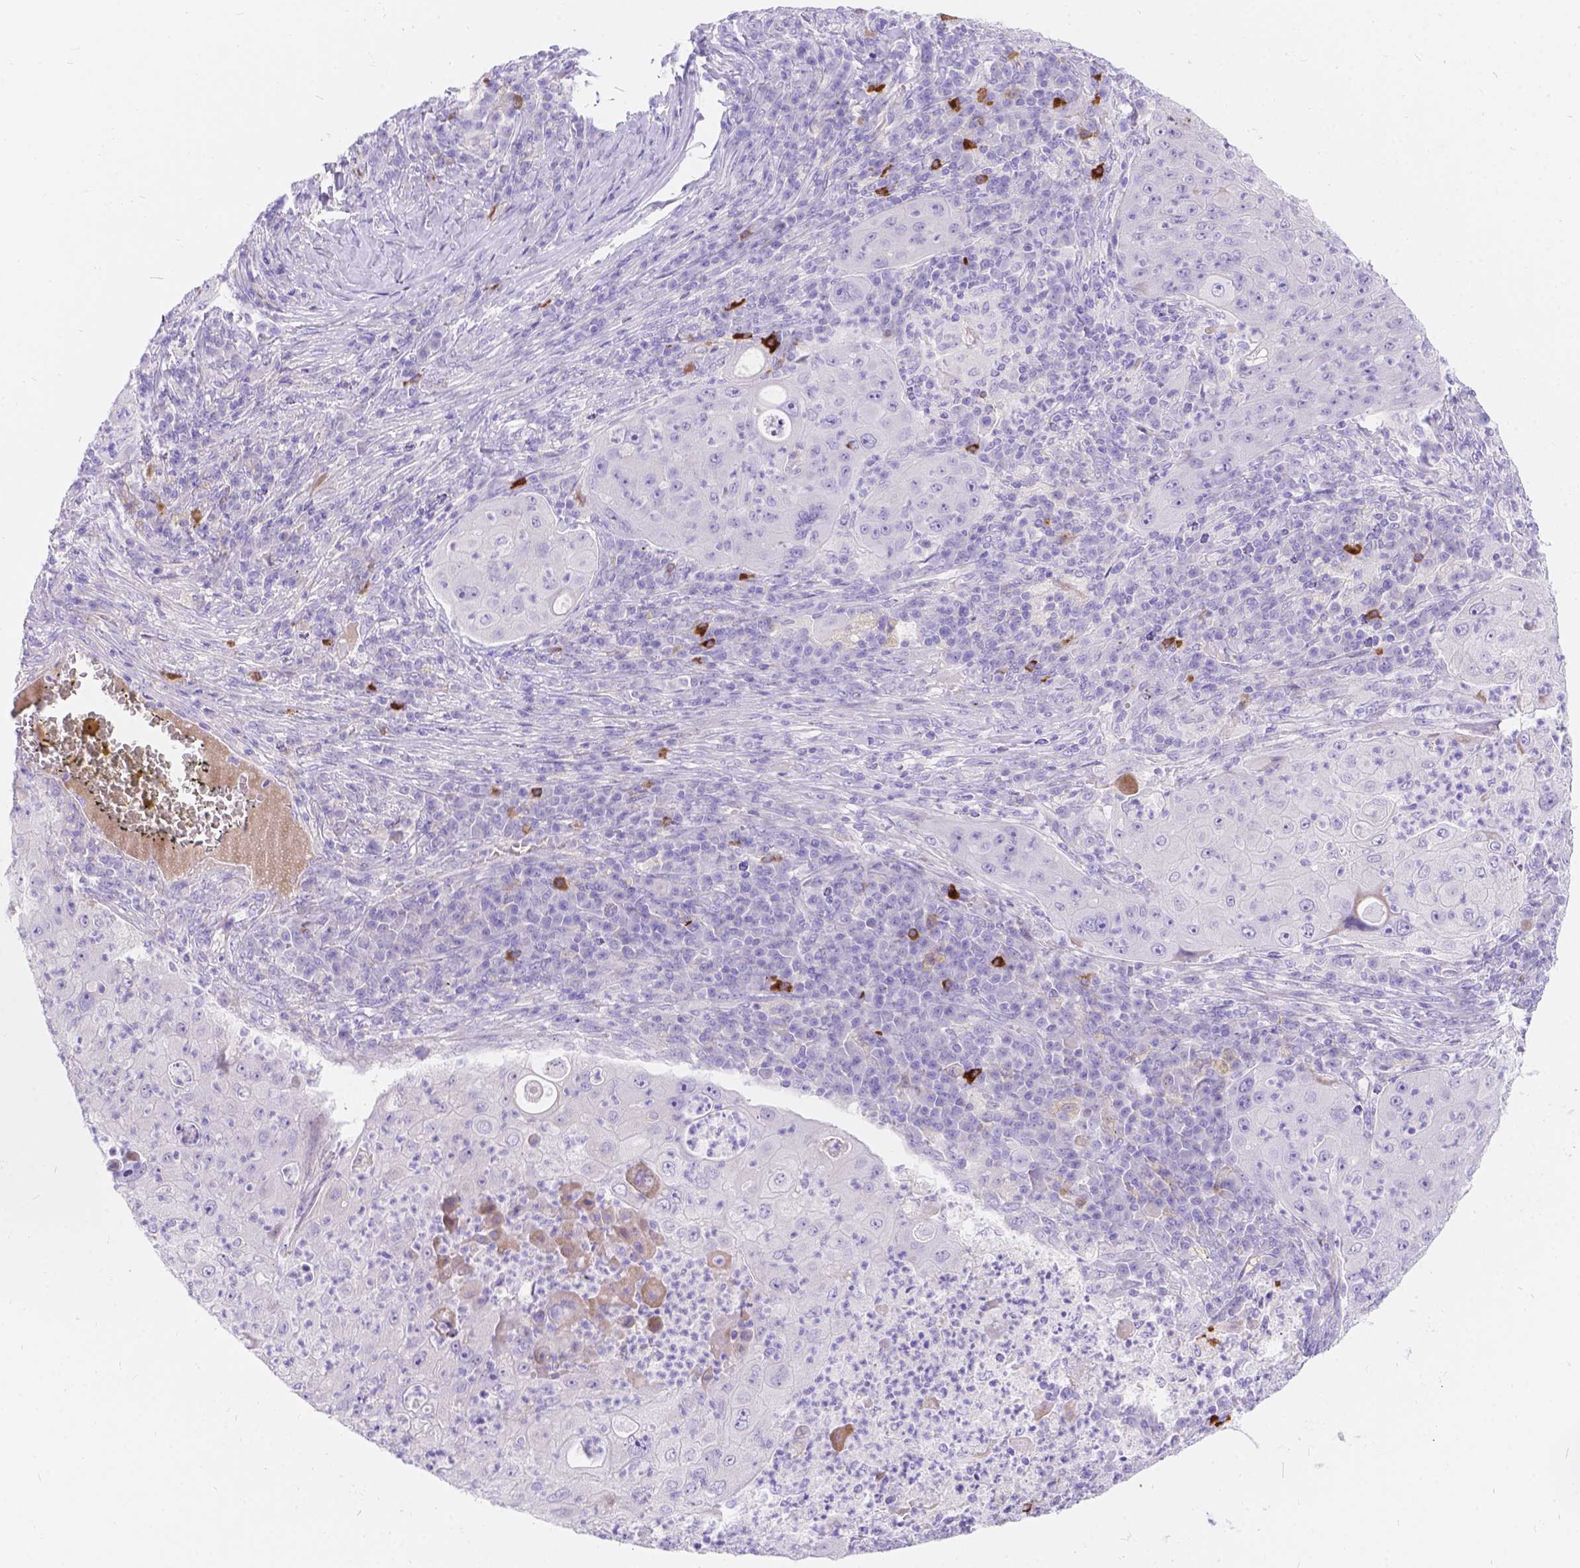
{"staining": {"intensity": "negative", "quantity": "none", "location": "none"}, "tissue": "lung cancer", "cell_type": "Tumor cells", "image_type": "cancer", "snomed": [{"axis": "morphology", "description": "Squamous cell carcinoma, NOS"}, {"axis": "topography", "description": "Lung"}], "caption": "Human squamous cell carcinoma (lung) stained for a protein using immunohistochemistry (IHC) exhibits no expression in tumor cells.", "gene": "KLHL10", "patient": {"sex": "female", "age": 59}}